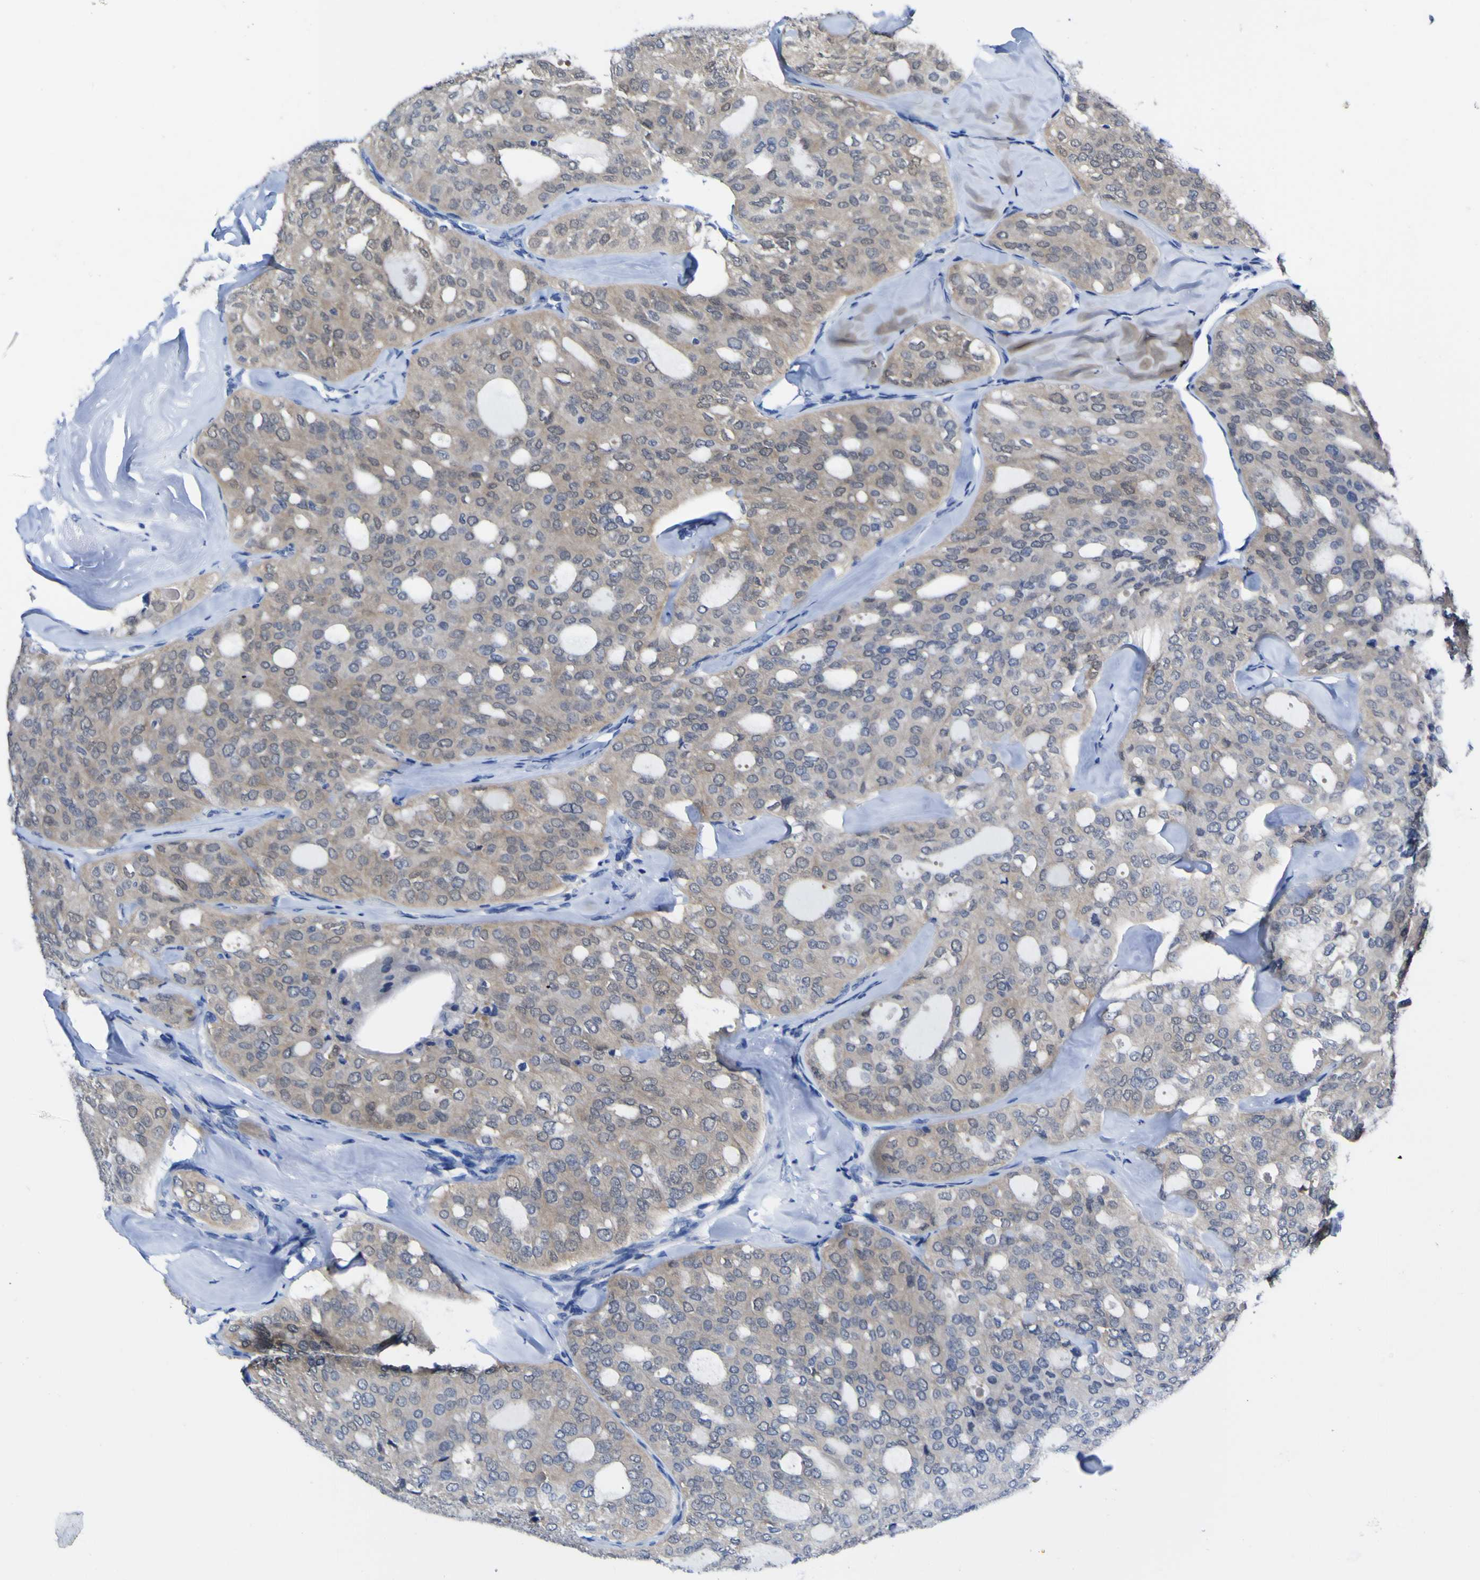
{"staining": {"intensity": "weak", "quantity": "25%-75%", "location": "cytoplasmic/membranous"}, "tissue": "thyroid cancer", "cell_type": "Tumor cells", "image_type": "cancer", "snomed": [{"axis": "morphology", "description": "Follicular adenoma carcinoma, NOS"}, {"axis": "topography", "description": "Thyroid gland"}], "caption": "Follicular adenoma carcinoma (thyroid) stained for a protein (brown) exhibits weak cytoplasmic/membranous positive positivity in approximately 25%-75% of tumor cells.", "gene": "CASP6", "patient": {"sex": "male", "age": 75}}